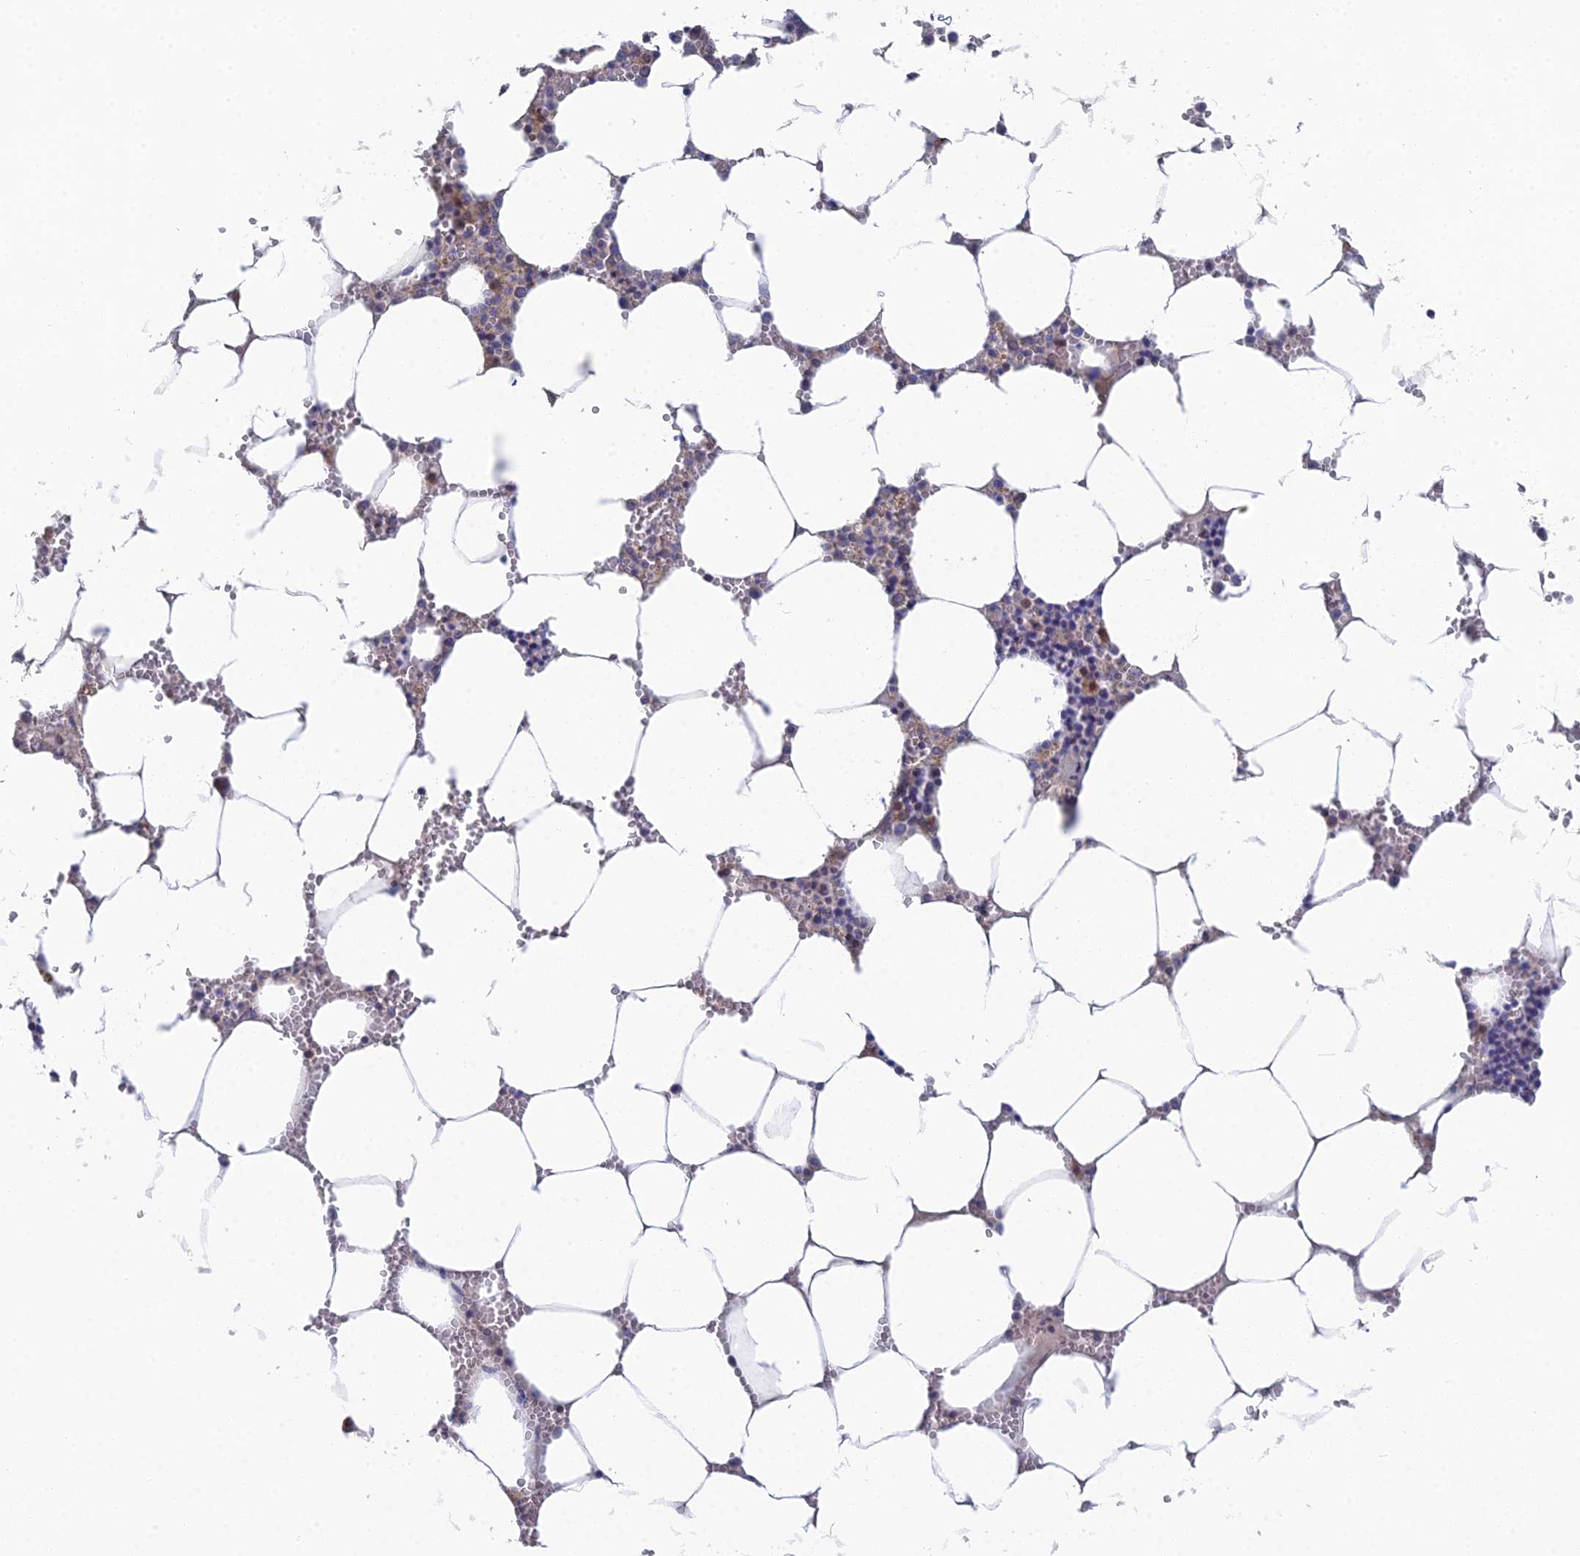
{"staining": {"intensity": "moderate", "quantity": "<25%", "location": "cytoplasmic/membranous"}, "tissue": "bone marrow", "cell_type": "Hematopoietic cells", "image_type": "normal", "snomed": [{"axis": "morphology", "description": "Normal tissue, NOS"}, {"axis": "topography", "description": "Bone marrow"}], "caption": "High-power microscopy captured an immunohistochemistry photomicrograph of benign bone marrow, revealing moderate cytoplasmic/membranous expression in approximately <25% of hematopoietic cells. The staining was performed using DAB (3,3'-diaminobenzidine) to visualize the protein expression in brown, while the nuclei were stained in blue with hematoxylin (Magnification: 20x).", "gene": "DNAH14", "patient": {"sex": "male", "age": 70}}